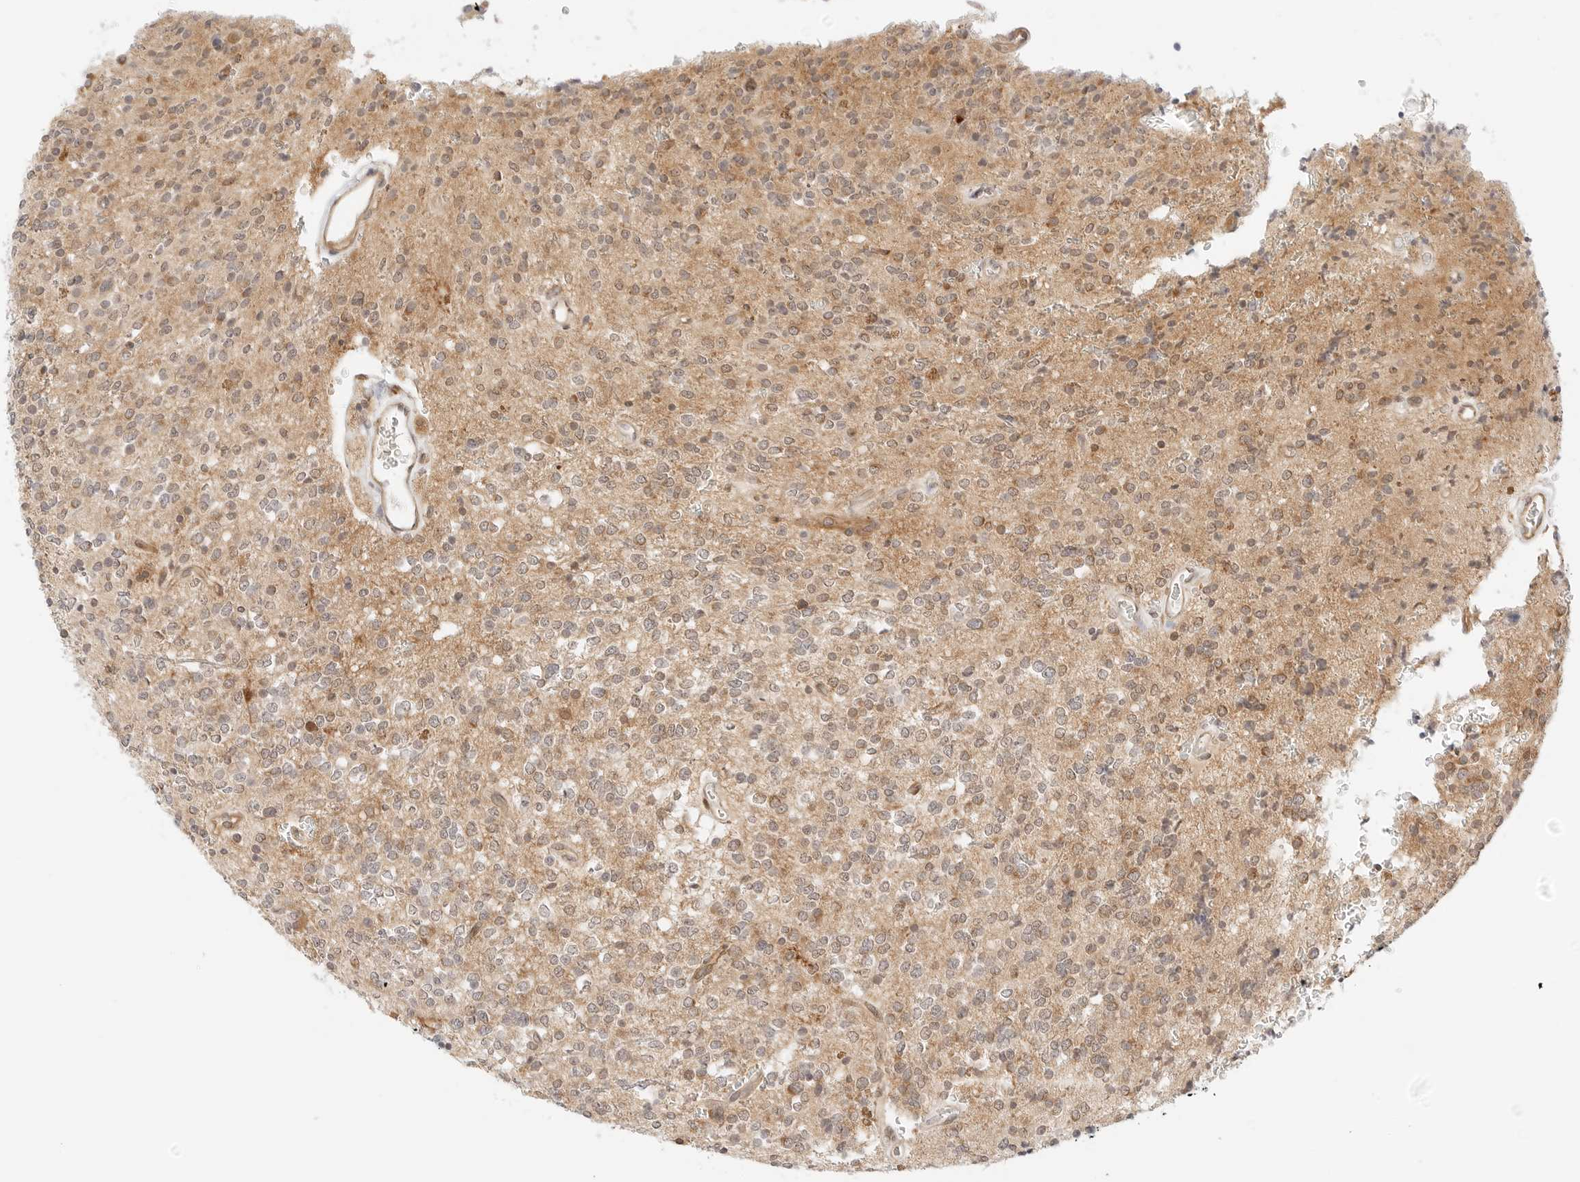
{"staining": {"intensity": "weak", "quantity": "<25%", "location": "cytoplasmic/membranous"}, "tissue": "glioma", "cell_type": "Tumor cells", "image_type": "cancer", "snomed": [{"axis": "morphology", "description": "Glioma, malignant, High grade"}, {"axis": "topography", "description": "Brain"}], "caption": "Tumor cells show no significant positivity in glioma. The staining was performed using DAB to visualize the protein expression in brown, while the nuclei were stained in blue with hematoxylin (Magnification: 20x).", "gene": "ERO1B", "patient": {"sex": "male", "age": 34}}